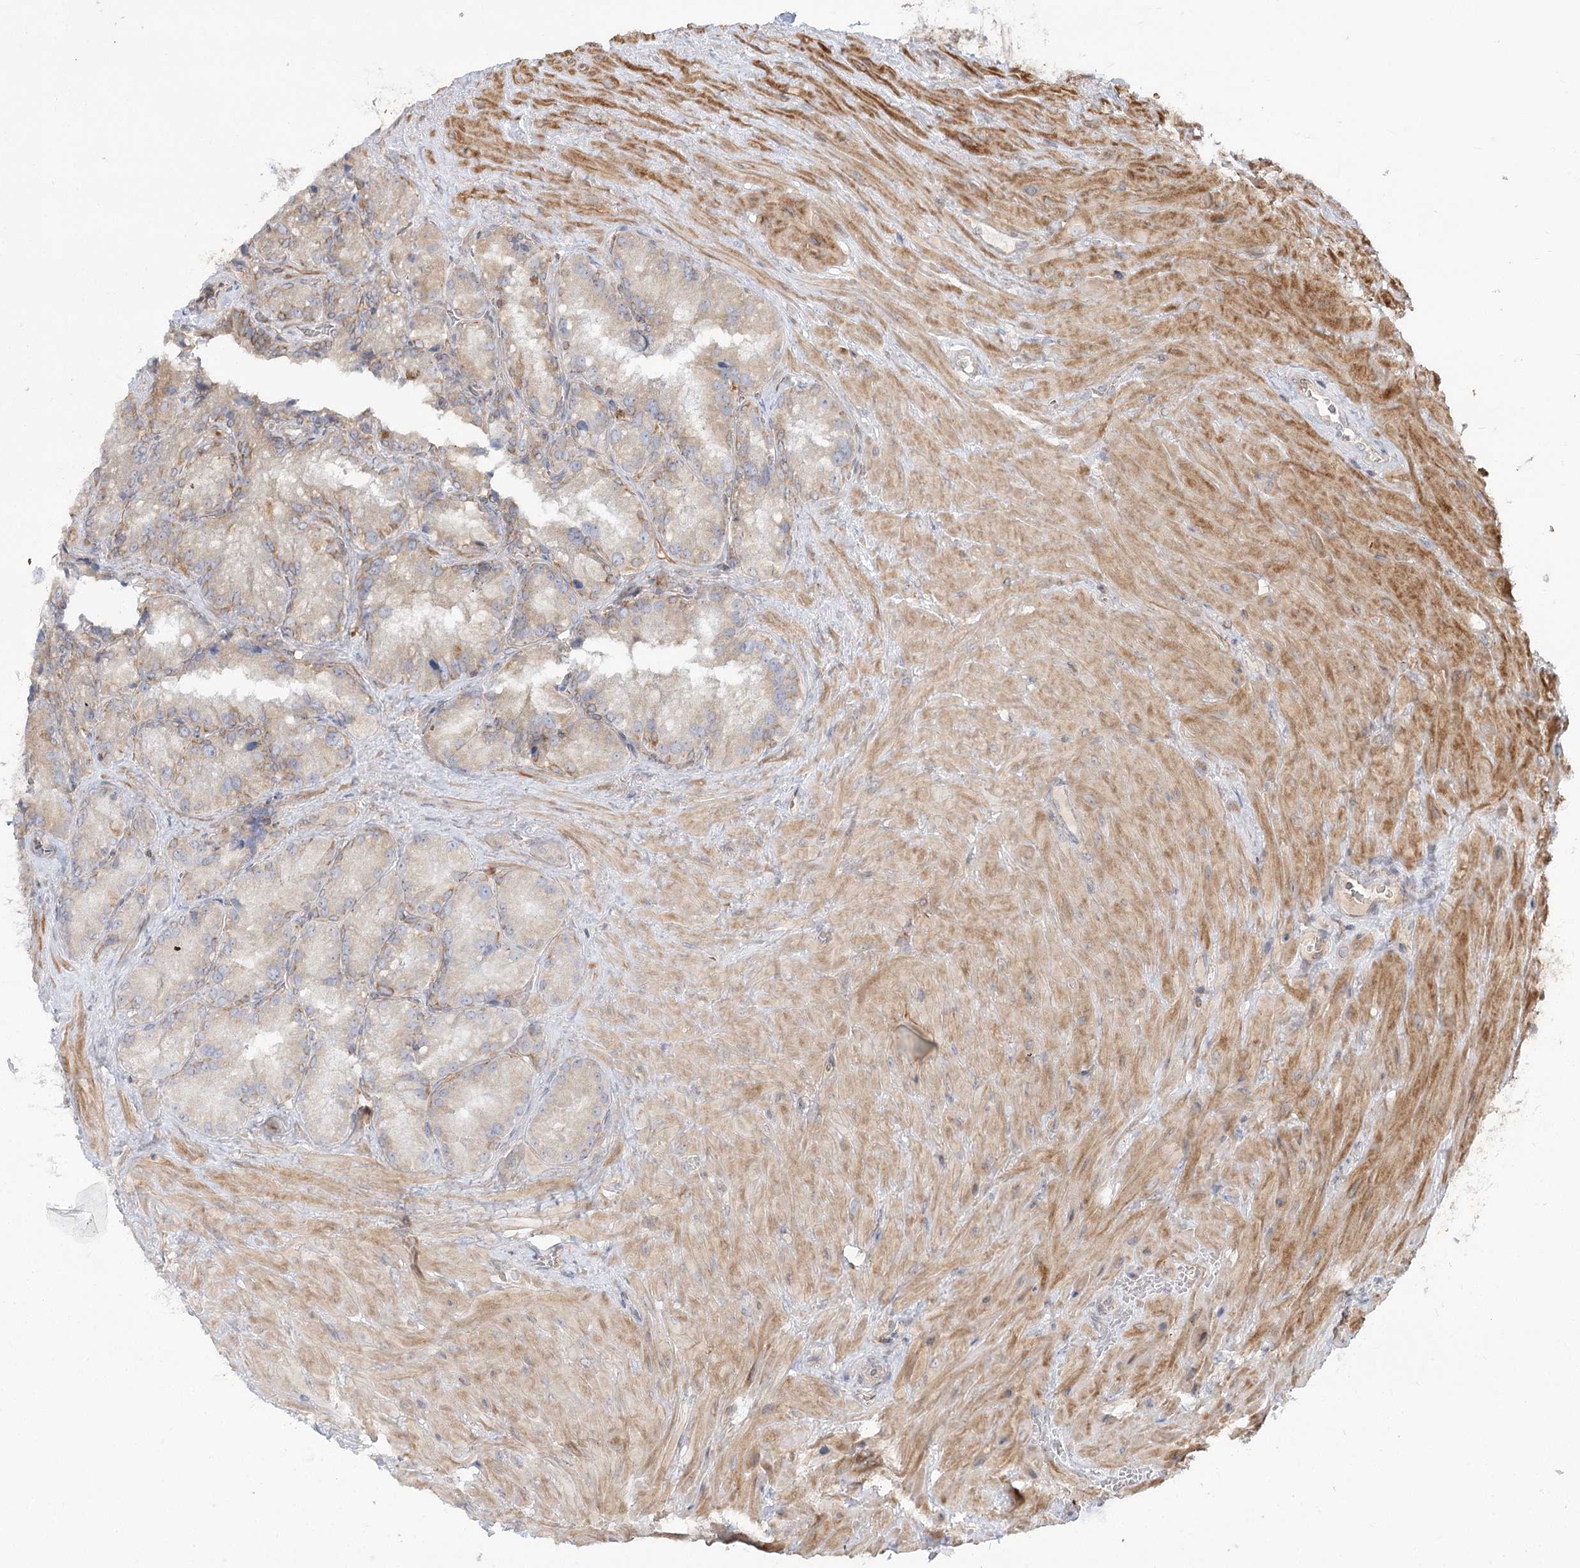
{"staining": {"intensity": "moderate", "quantity": "25%-75%", "location": "cytoplasmic/membranous"}, "tissue": "seminal vesicle", "cell_type": "Glandular cells", "image_type": "normal", "snomed": [{"axis": "morphology", "description": "Normal tissue, NOS"}, {"axis": "topography", "description": "Seminal veicle"}], "caption": "Protein expression analysis of benign seminal vesicle shows moderate cytoplasmic/membranous staining in approximately 25%-75% of glandular cells.", "gene": "MTMR3", "patient": {"sex": "male", "age": 62}}